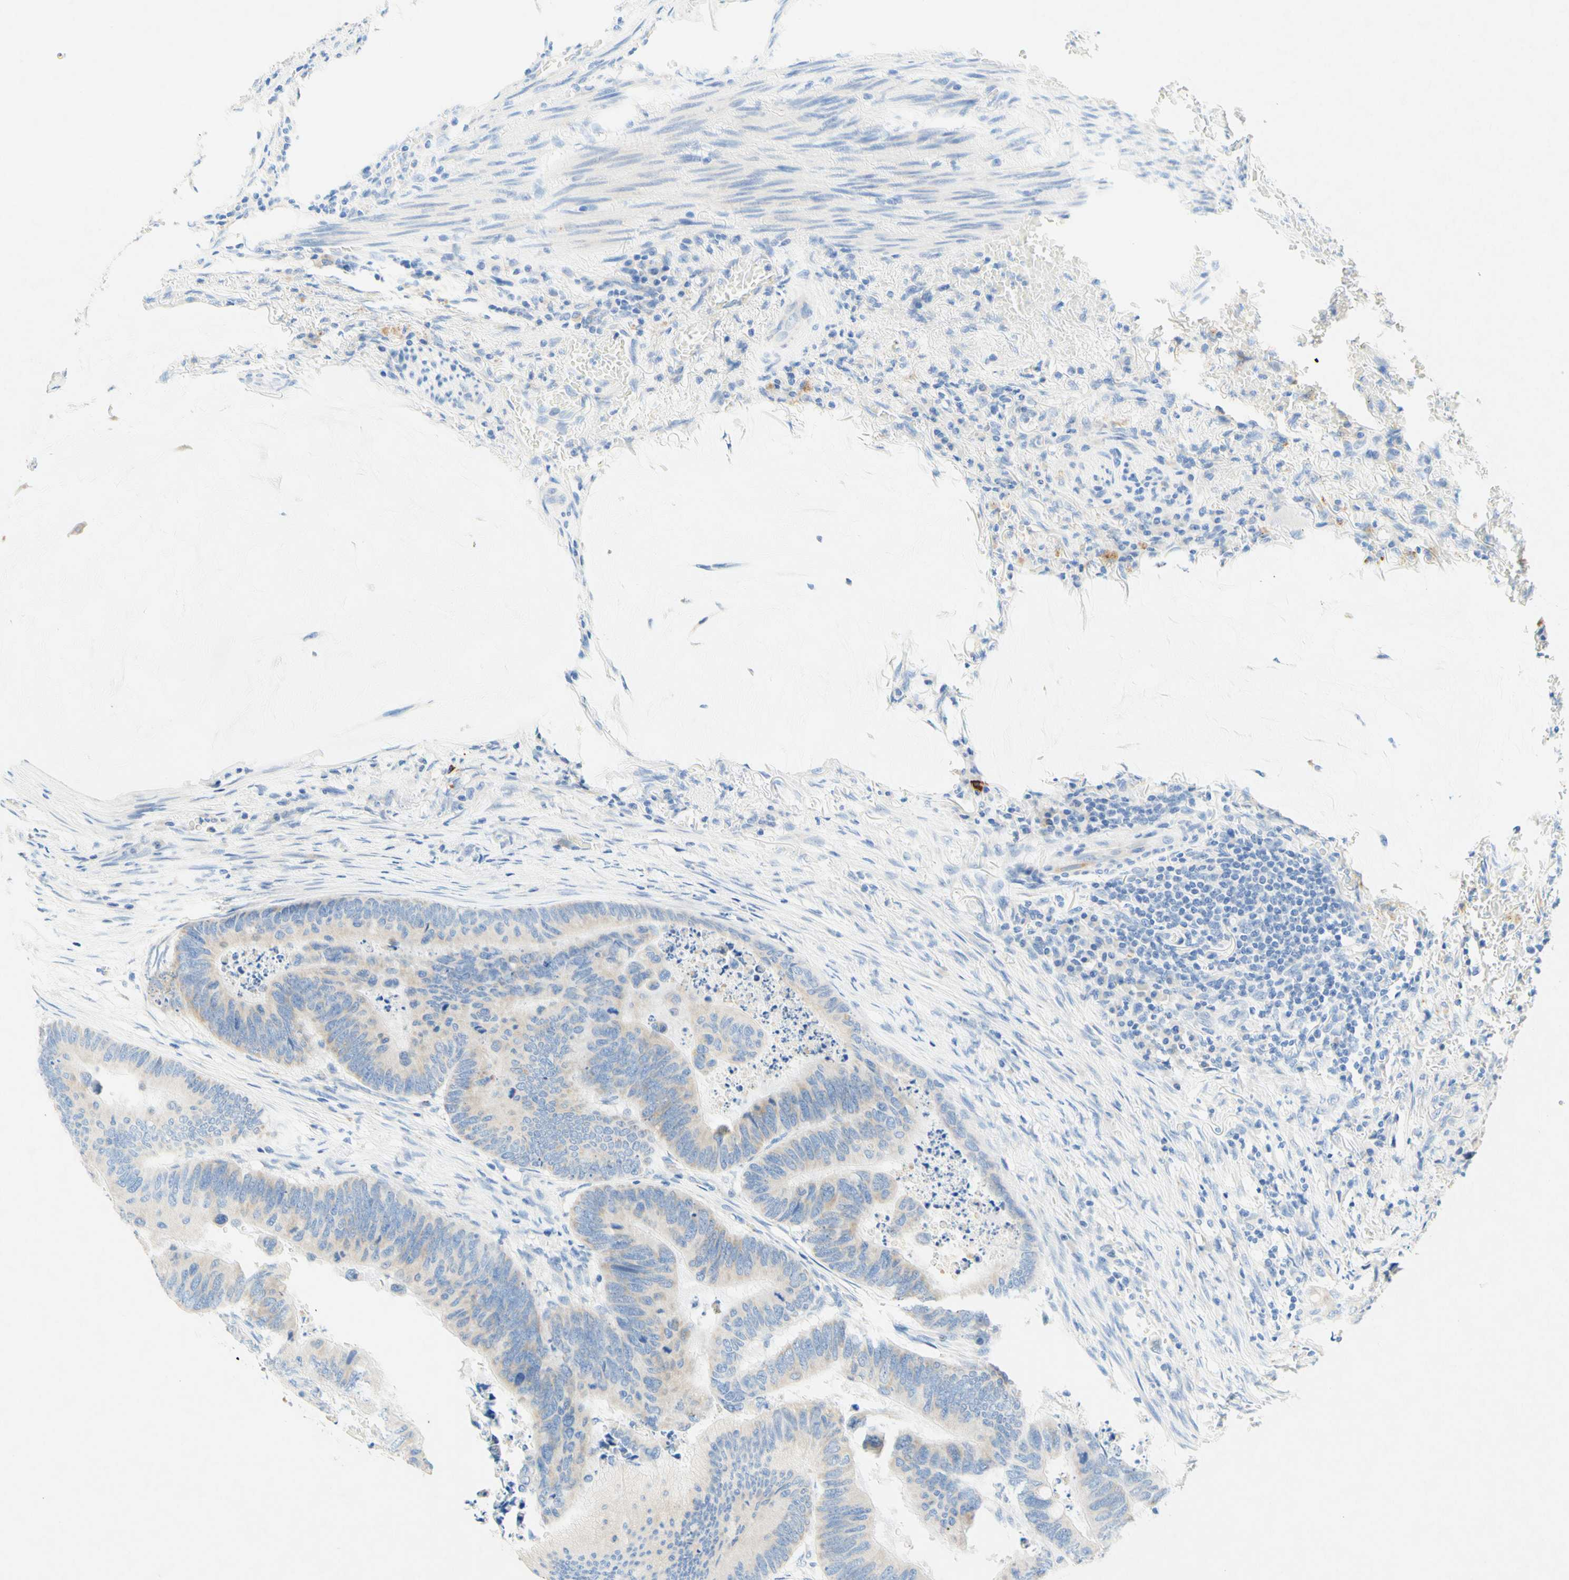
{"staining": {"intensity": "weak", "quantity": "25%-75%", "location": "cytoplasmic/membranous"}, "tissue": "colorectal cancer", "cell_type": "Tumor cells", "image_type": "cancer", "snomed": [{"axis": "morphology", "description": "Normal tissue, NOS"}, {"axis": "morphology", "description": "Adenocarcinoma, NOS"}, {"axis": "topography", "description": "Rectum"}, {"axis": "topography", "description": "Peripheral nerve tissue"}], "caption": "IHC micrograph of neoplastic tissue: adenocarcinoma (colorectal) stained using immunohistochemistry reveals low levels of weak protein expression localized specifically in the cytoplasmic/membranous of tumor cells, appearing as a cytoplasmic/membranous brown color.", "gene": "SLC46A1", "patient": {"sex": "male", "age": 92}}